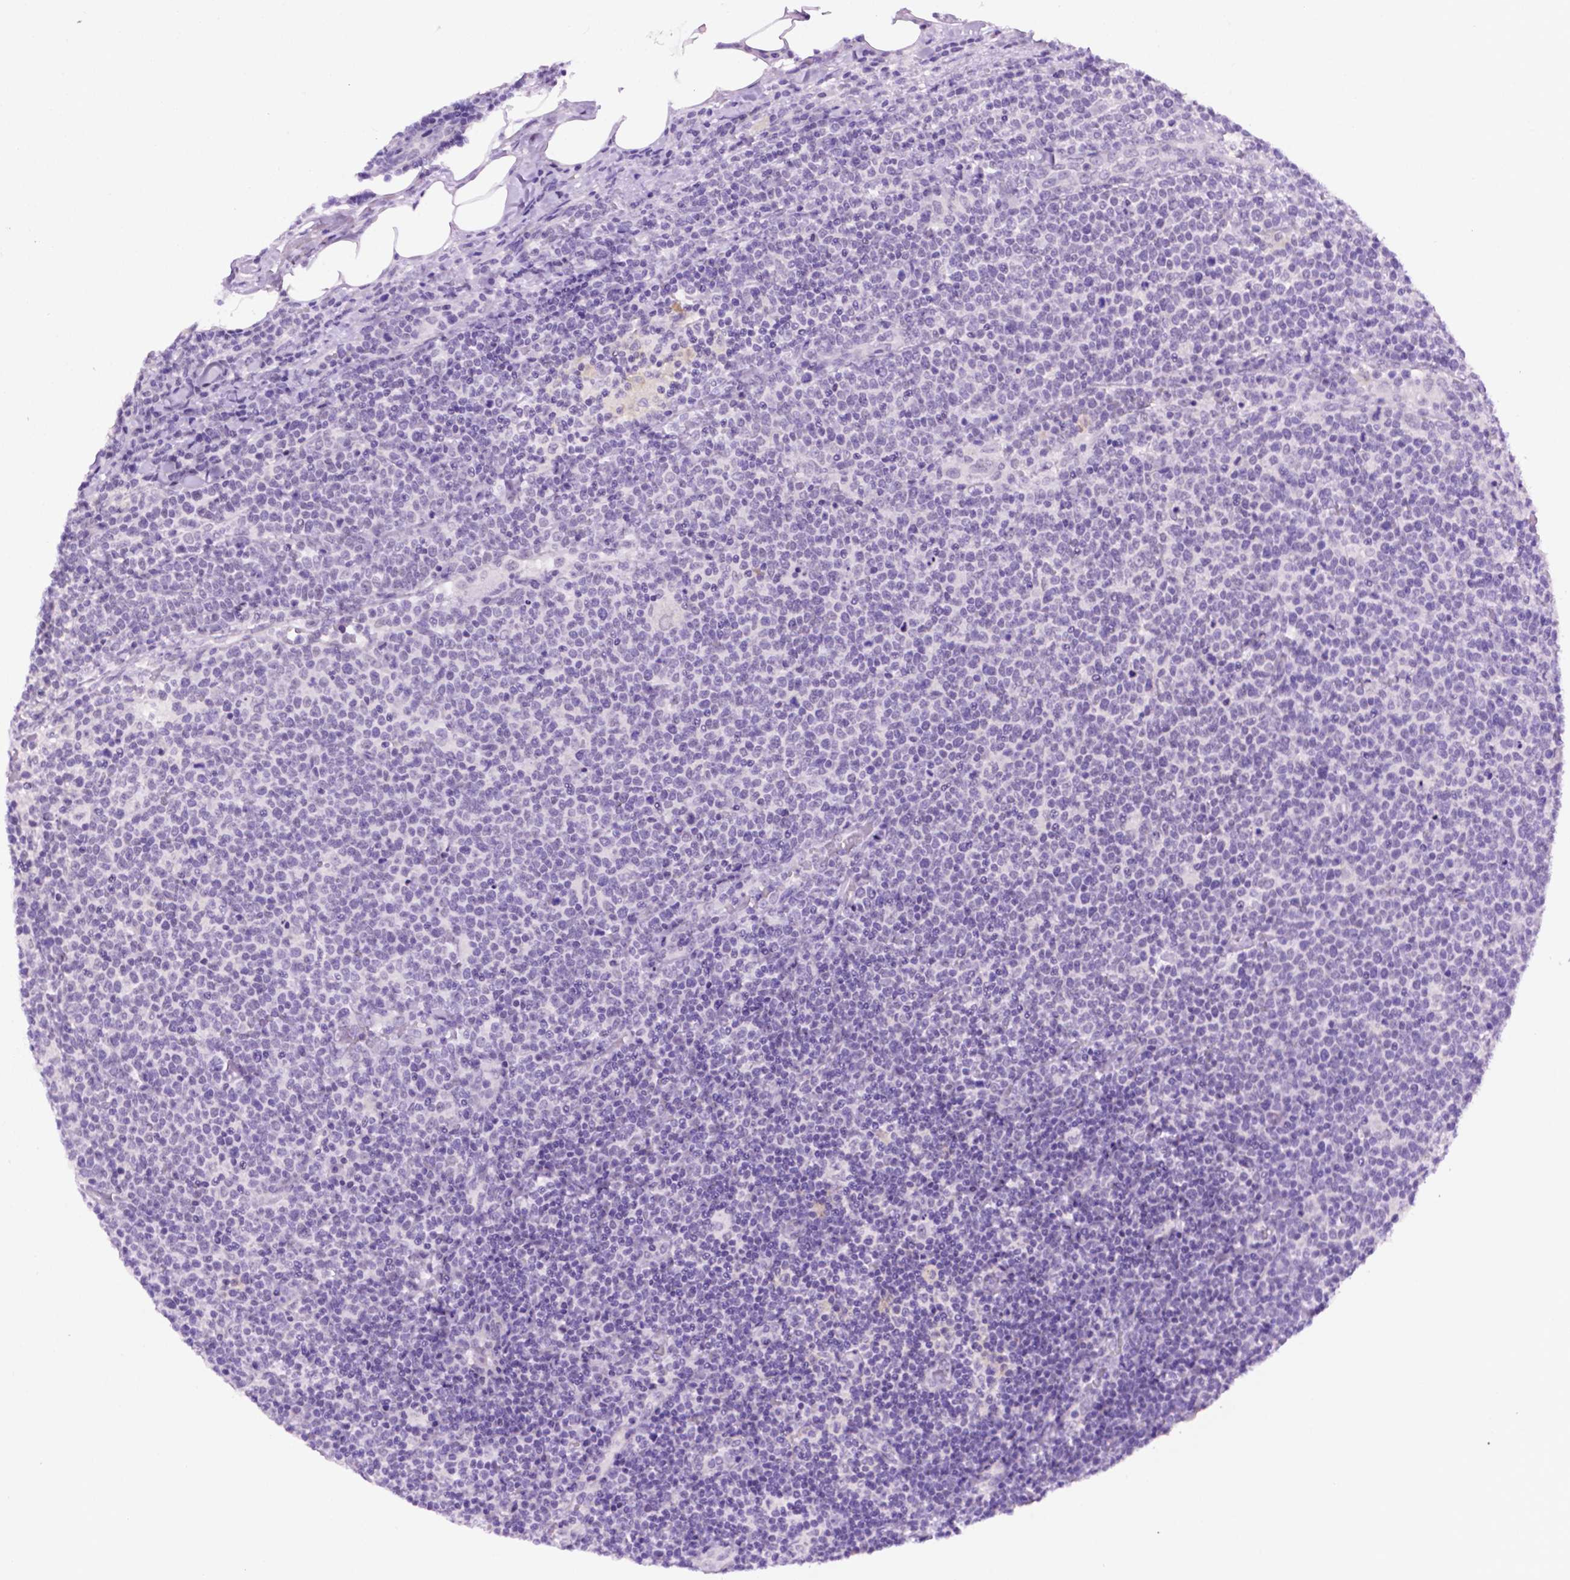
{"staining": {"intensity": "negative", "quantity": "none", "location": "none"}, "tissue": "lymphoma", "cell_type": "Tumor cells", "image_type": "cancer", "snomed": [{"axis": "morphology", "description": "Malignant lymphoma, non-Hodgkin's type, High grade"}, {"axis": "topography", "description": "Lymph node"}], "caption": "Tumor cells show no significant staining in malignant lymphoma, non-Hodgkin's type (high-grade). The staining is performed using DAB (3,3'-diaminobenzidine) brown chromogen with nuclei counter-stained in using hematoxylin.", "gene": "TACSTD2", "patient": {"sex": "male", "age": 61}}